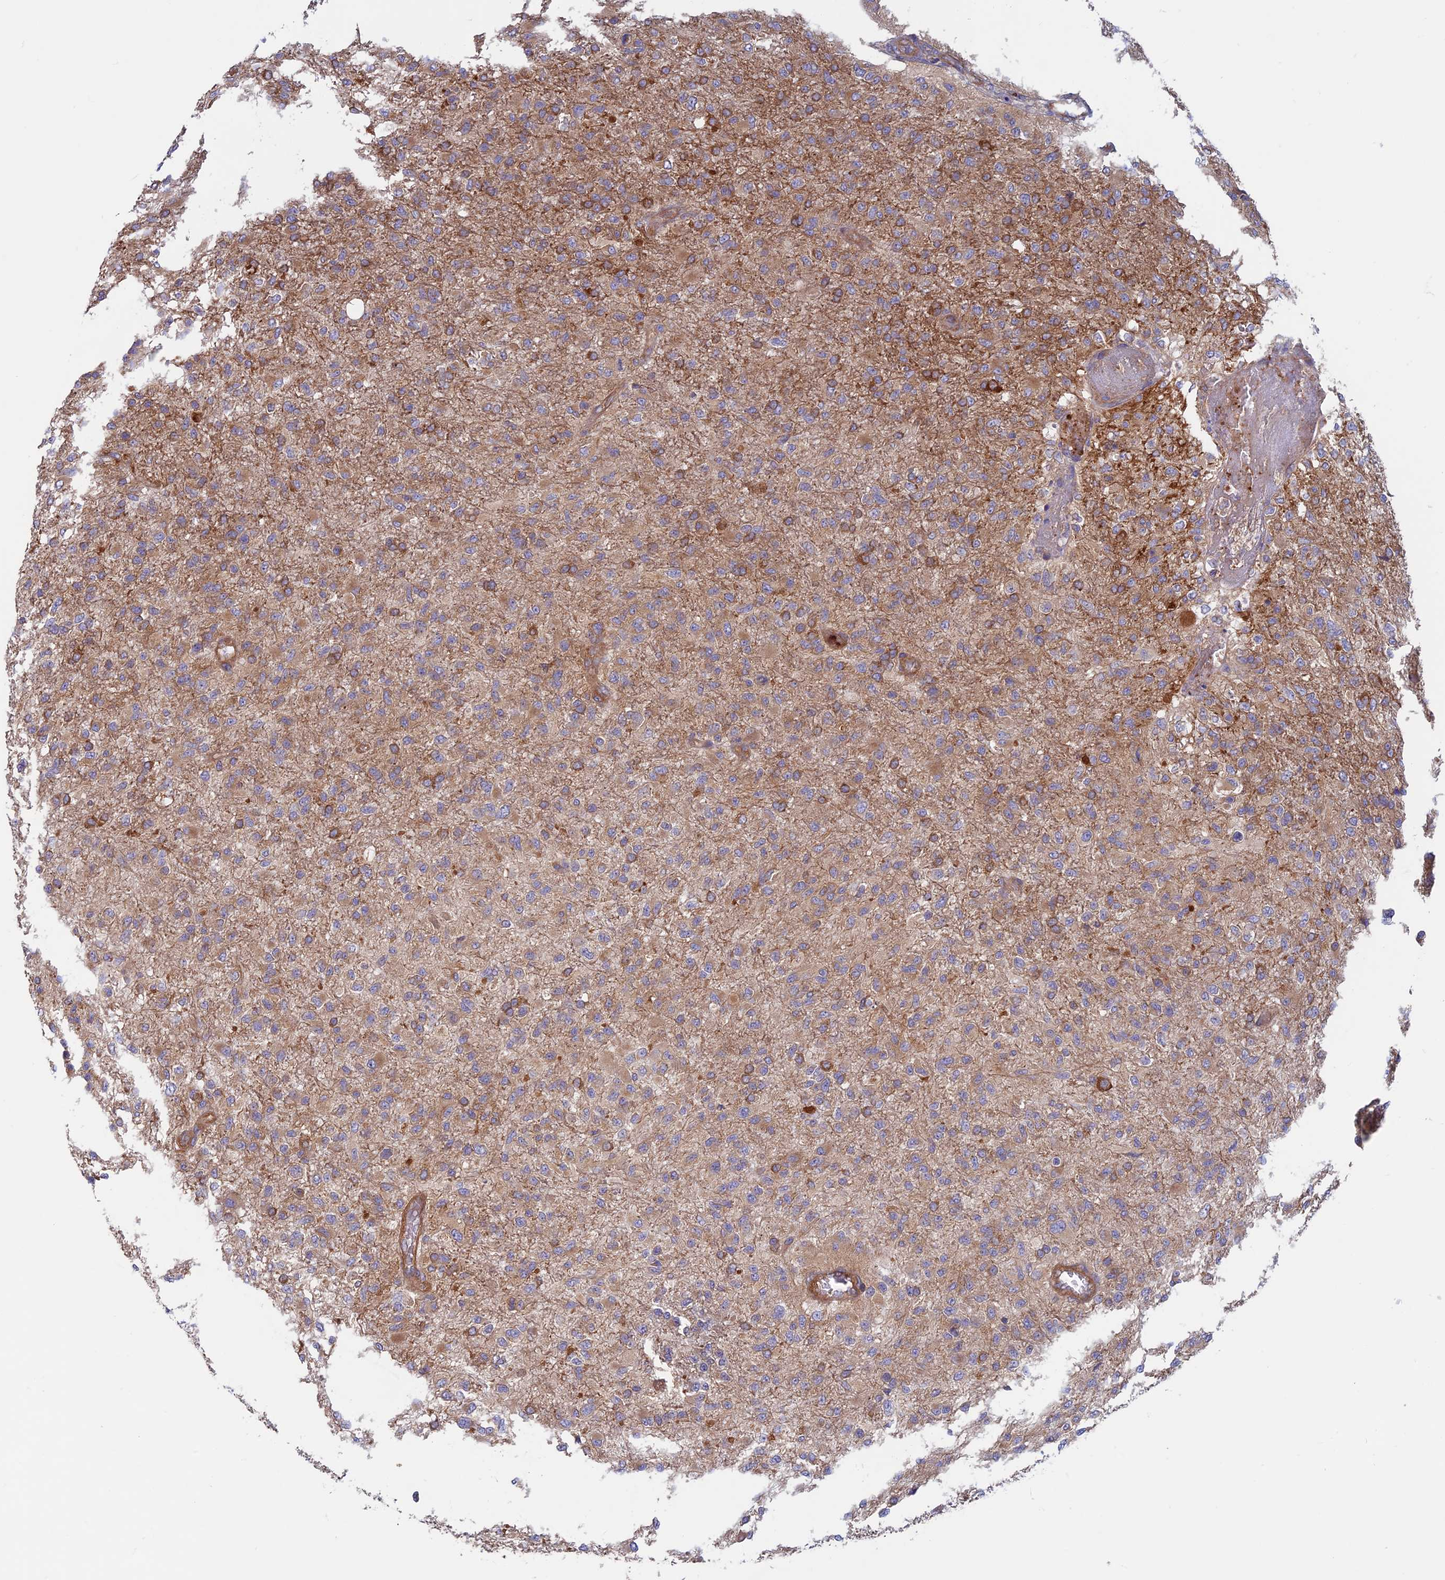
{"staining": {"intensity": "moderate", "quantity": "<25%", "location": "cytoplasmic/membranous"}, "tissue": "glioma", "cell_type": "Tumor cells", "image_type": "cancer", "snomed": [{"axis": "morphology", "description": "Glioma, malignant, High grade"}, {"axis": "topography", "description": "Brain"}], "caption": "The micrograph demonstrates immunohistochemical staining of glioma. There is moderate cytoplasmic/membranous expression is seen in approximately <25% of tumor cells.", "gene": "DNM1L", "patient": {"sex": "female", "age": 74}}